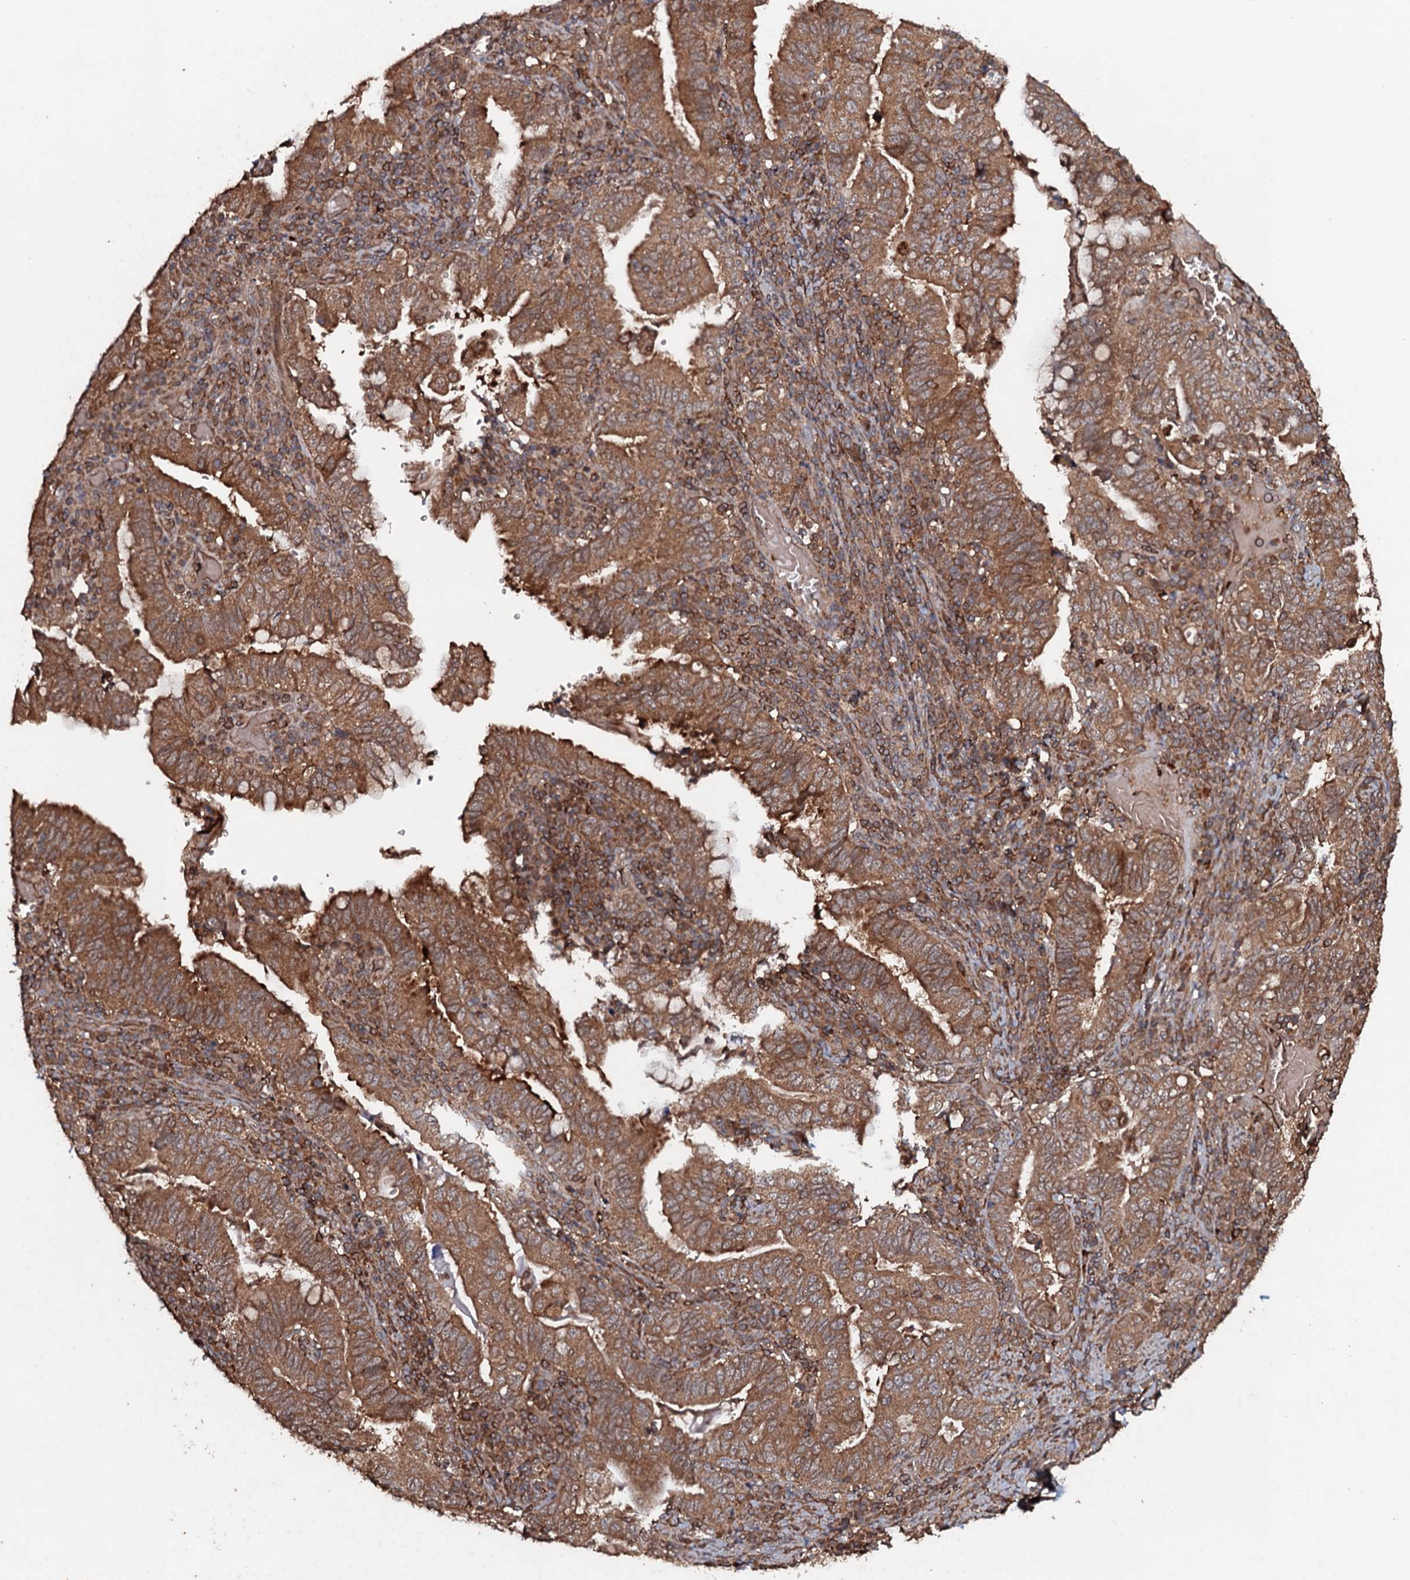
{"staining": {"intensity": "moderate", "quantity": ">75%", "location": "cytoplasmic/membranous"}, "tissue": "stomach cancer", "cell_type": "Tumor cells", "image_type": "cancer", "snomed": [{"axis": "morphology", "description": "Normal tissue, NOS"}, {"axis": "morphology", "description": "Adenocarcinoma, NOS"}, {"axis": "topography", "description": "Esophagus"}, {"axis": "topography", "description": "Stomach, upper"}, {"axis": "topography", "description": "Peripheral nerve tissue"}], "caption": "Immunohistochemical staining of stomach cancer demonstrates moderate cytoplasmic/membranous protein staining in about >75% of tumor cells.", "gene": "ADGRG3", "patient": {"sex": "male", "age": 62}}